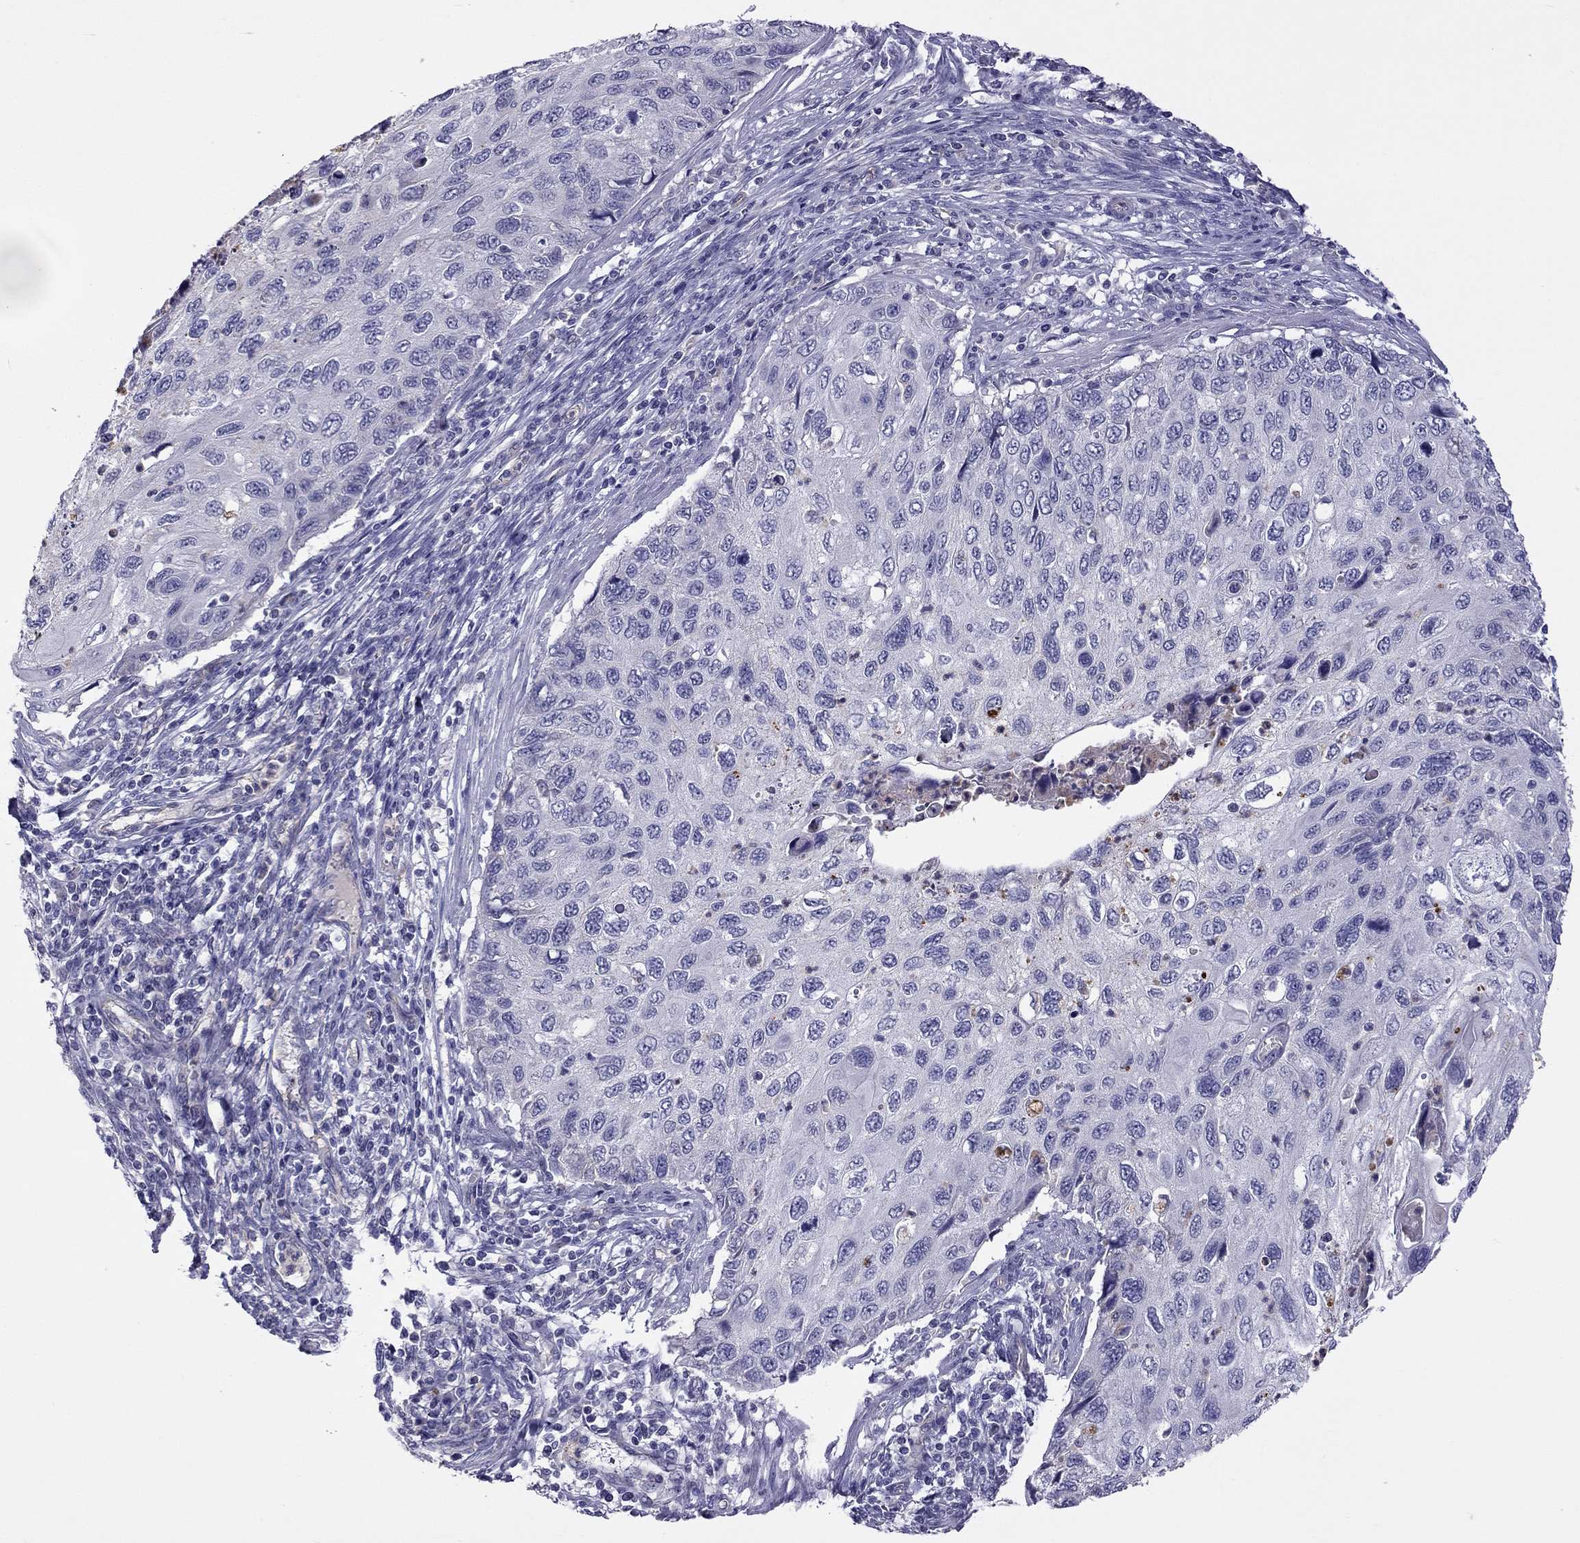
{"staining": {"intensity": "negative", "quantity": "none", "location": "none"}, "tissue": "cervical cancer", "cell_type": "Tumor cells", "image_type": "cancer", "snomed": [{"axis": "morphology", "description": "Squamous cell carcinoma, NOS"}, {"axis": "topography", "description": "Cervix"}], "caption": "Cervical squamous cell carcinoma was stained to show a protein in brown. There is no significant expression in tumor cells.", "gene": "STOML3", "patient": {"sex": "female", "age": 70}}